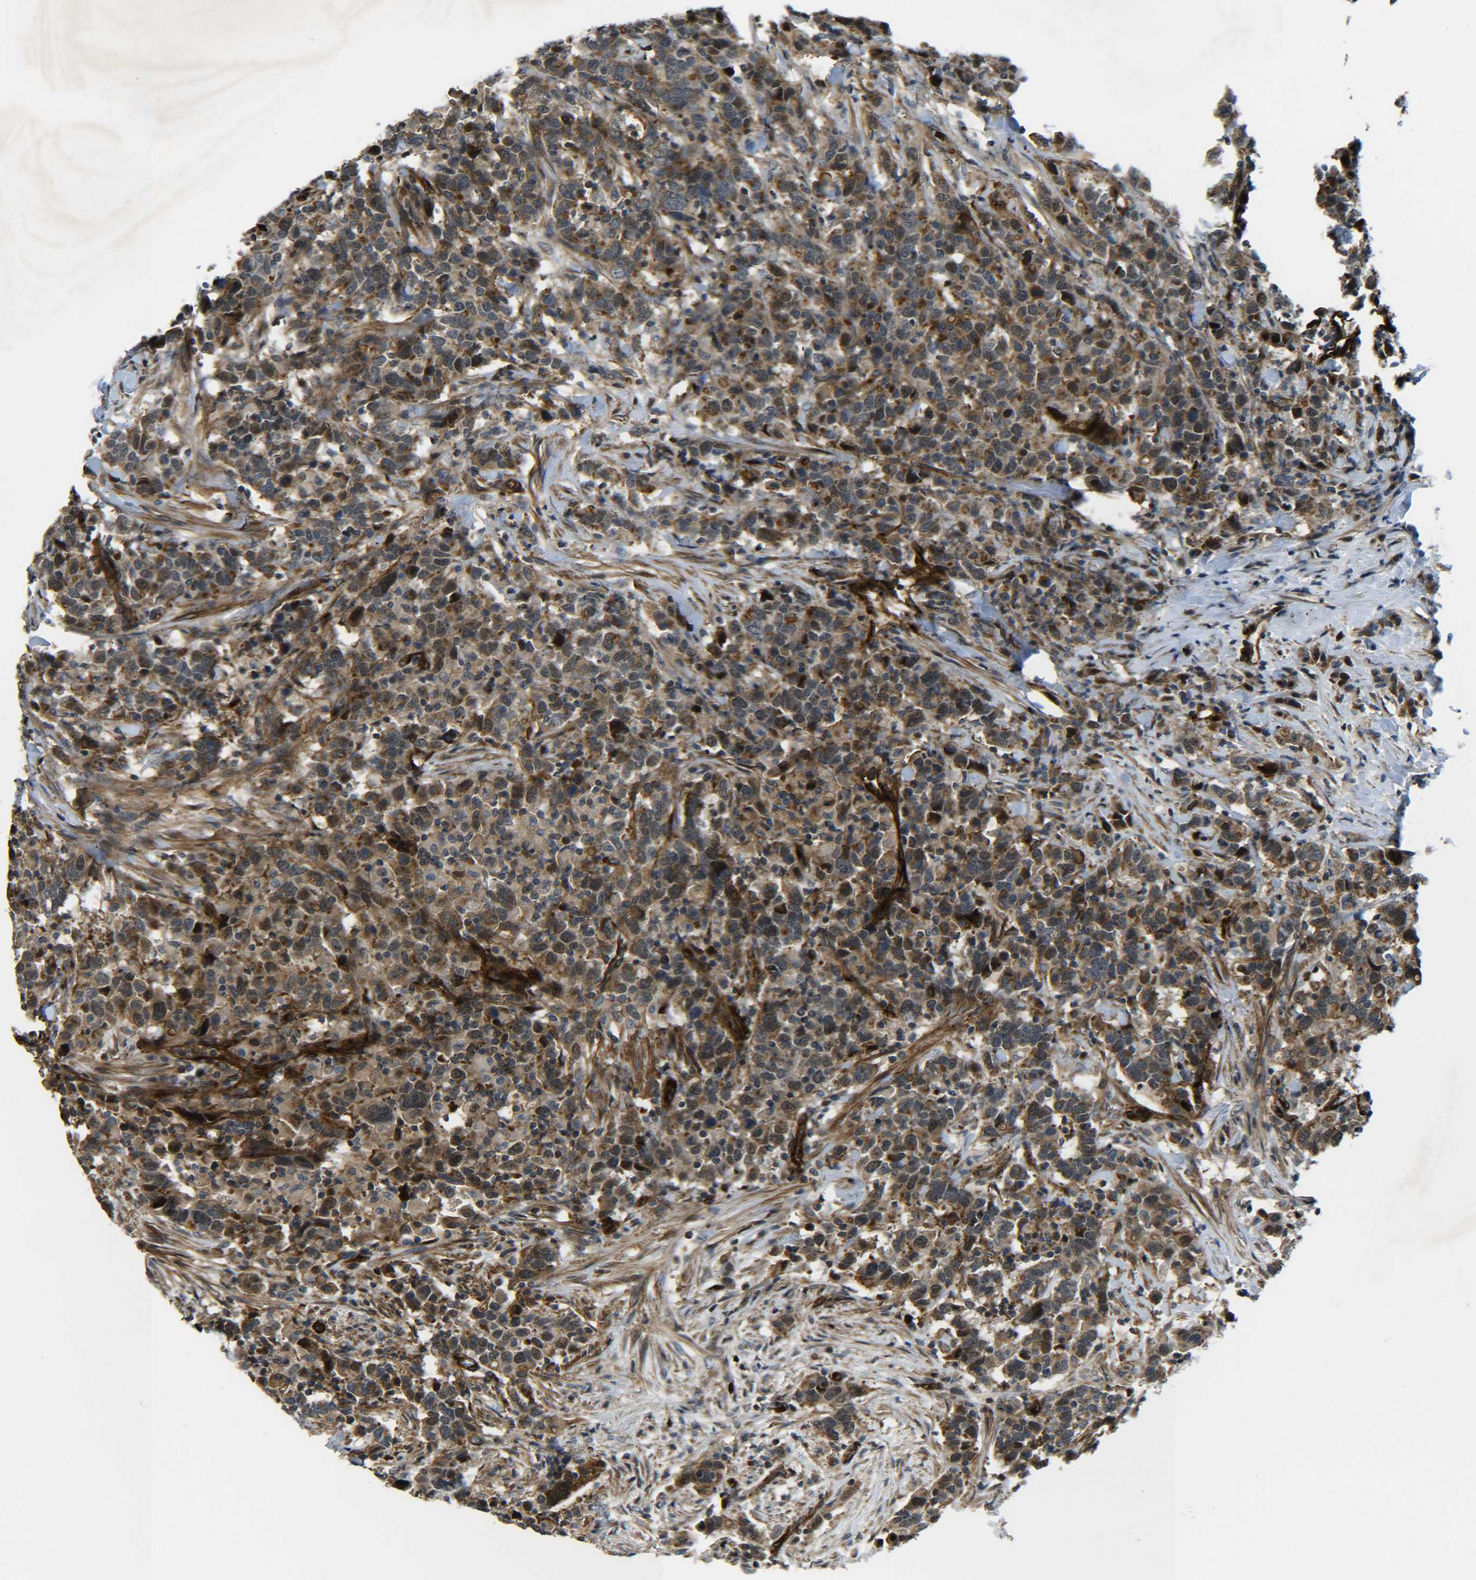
{"staining": {"intensity": "moderate", "quantity": ">75%", "location": "cytoplasmic/membranous"}, "tissue": "urothelial cancer", "cell_type": "Tumor cells", "image_type": "cancer", "snomed": [{"axis": "morphology", "description": "Urothelial carcinoma, High grade"}, {"axis": "topography", "description": "Urinary bladder"}], "caption": "Immunohistochemical staining of urothelial carcinoma (high-grade) exhibits medium levels of moderate cytoplasmic/membranous expression in approximately >75% of tumor cells.", "gene": "ECE1", "patient": {"sex": "male", "age": 61}}